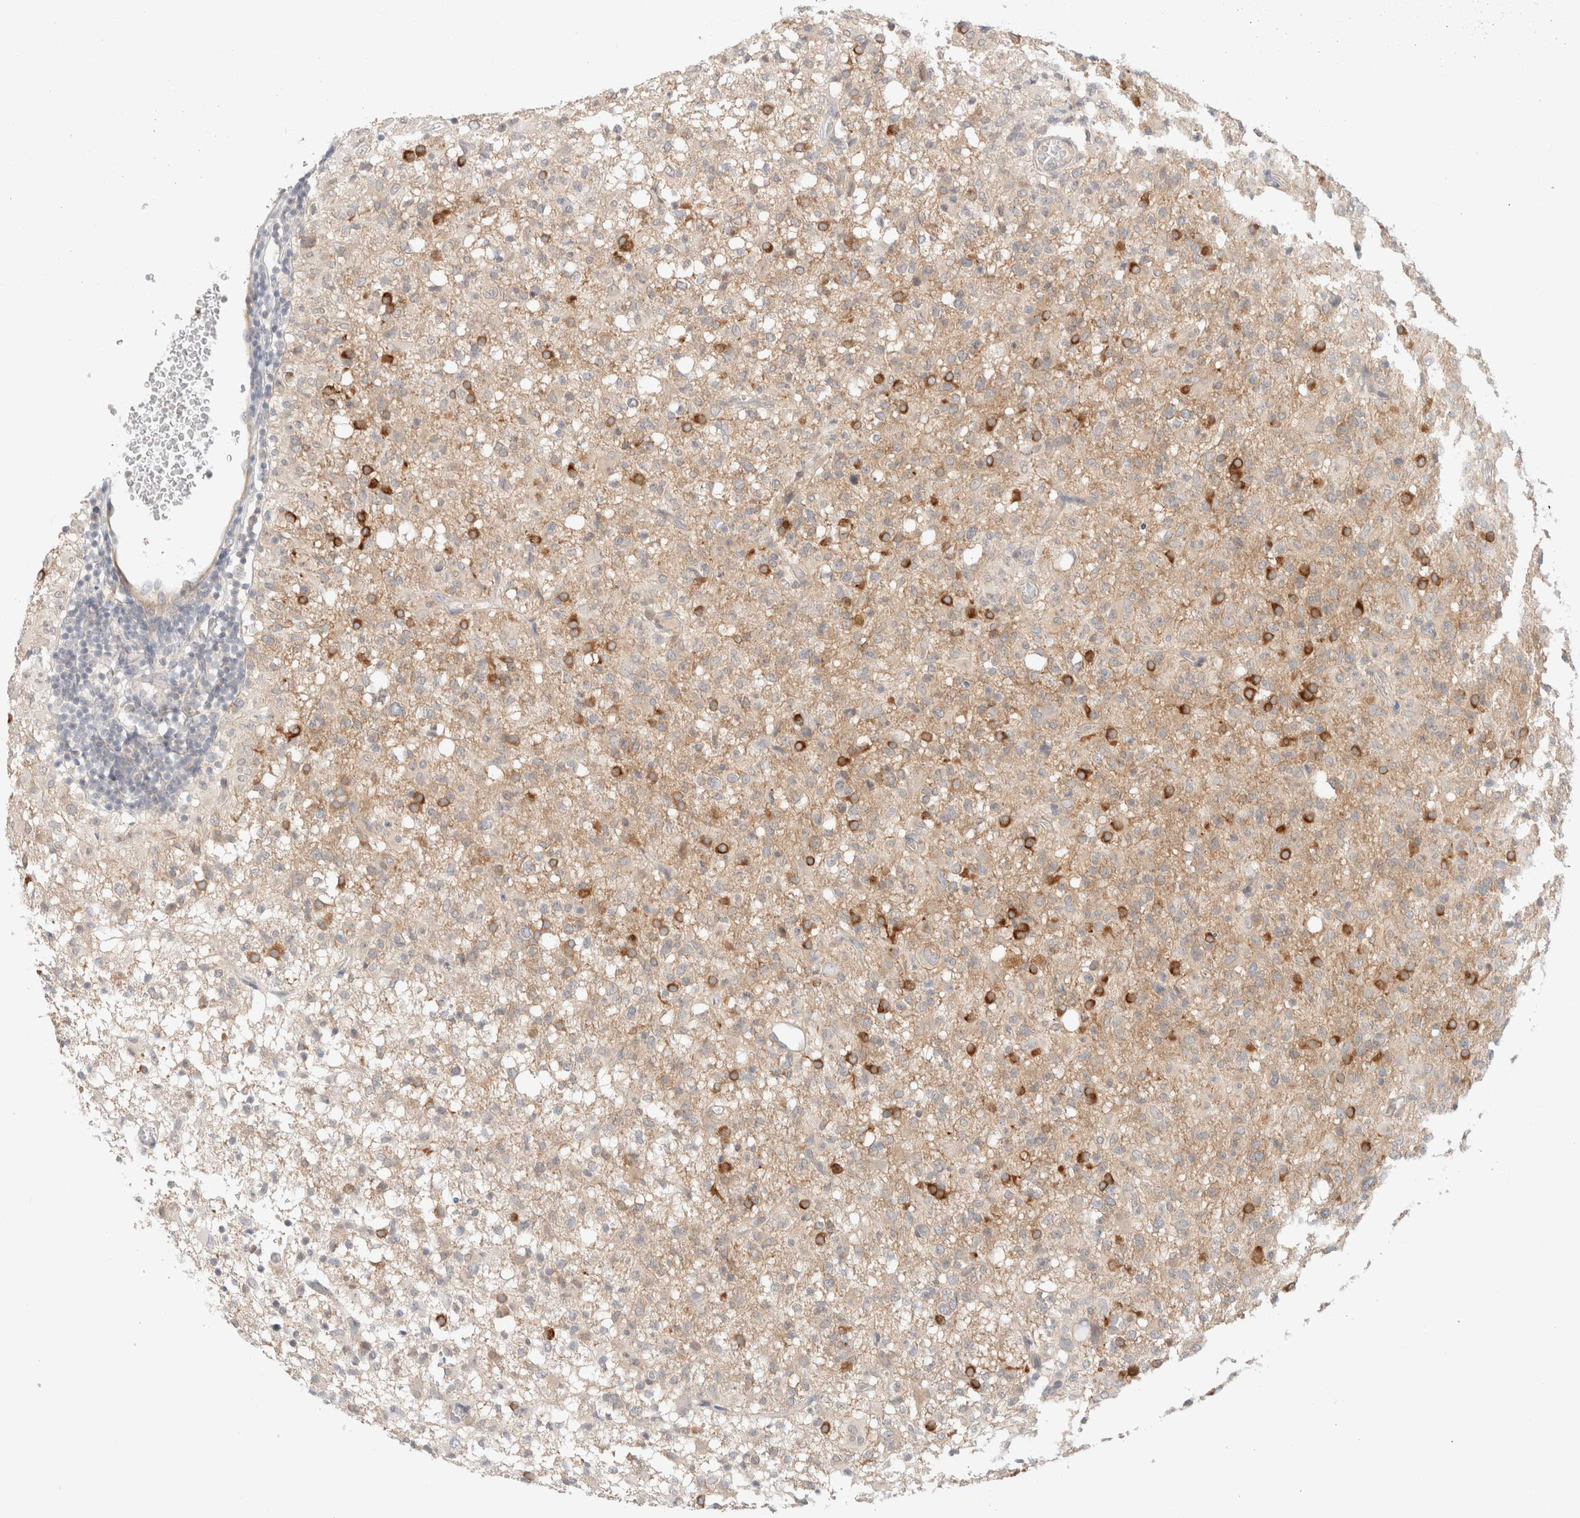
{"staining": {"intensity": "strong", "quantity": "25%-75%", "location": "cytoplasmic/membranous"}, "tissue": "glioma", "cell_type": "Tumor cells", "image_type": "cancer", "snomed": [{"axis": "morphology", "description": "Glioma, malignant, High grade"}, {"axis": "topography", "description": "Brain"}], "caption": "Human glioma stained with a protein marker reveals strong staining in tumor cells.", "gene": "MARK3", "patient": {"sex": "female", "age": 57}}